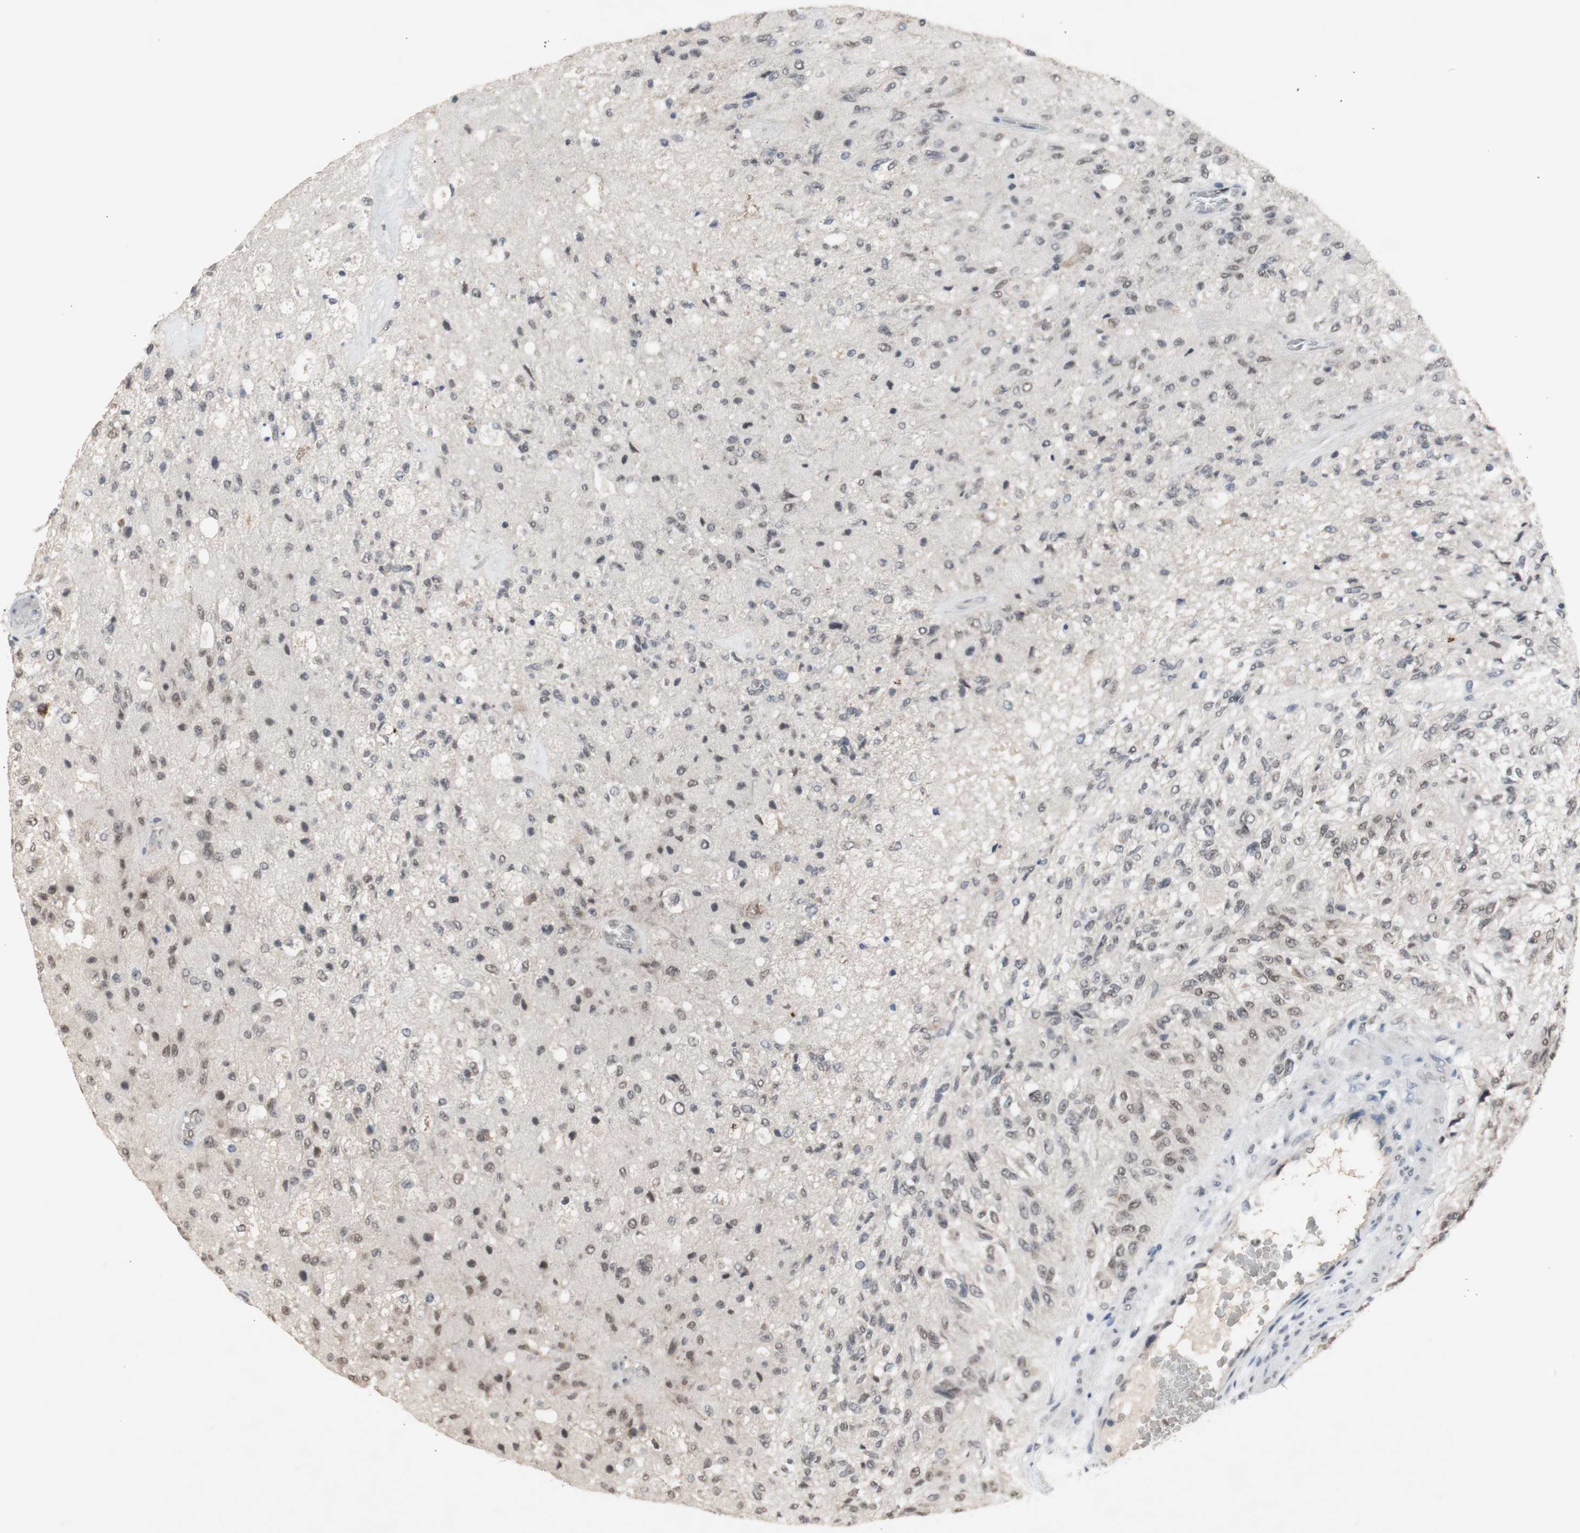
{"staining": {"intensity": "weak", "quantity": ">75%", "location": "nuclear"}, "tissue": "glioma", "cell_type": "Tumor cells", "image_type": "cancer", "snomed": [{"axis": "morphology", "description": "Normal tissue, NOS"}, {"axis": "morphology", "description": "Glioma, malignant, High grade"}, {"axis": "topography", "description": "Cerebral cortex"}], "caption": "A histopathology image of glioma stained for a protein shows weak nuclear brown staining in tumor cells. The staining is performed using DAB brown chromogen to label protein expression. The nuclei are counter-stained blue using hematoxylin.", "gene": "SFPQ", "patient": {"sex": "male", "age": 77}}